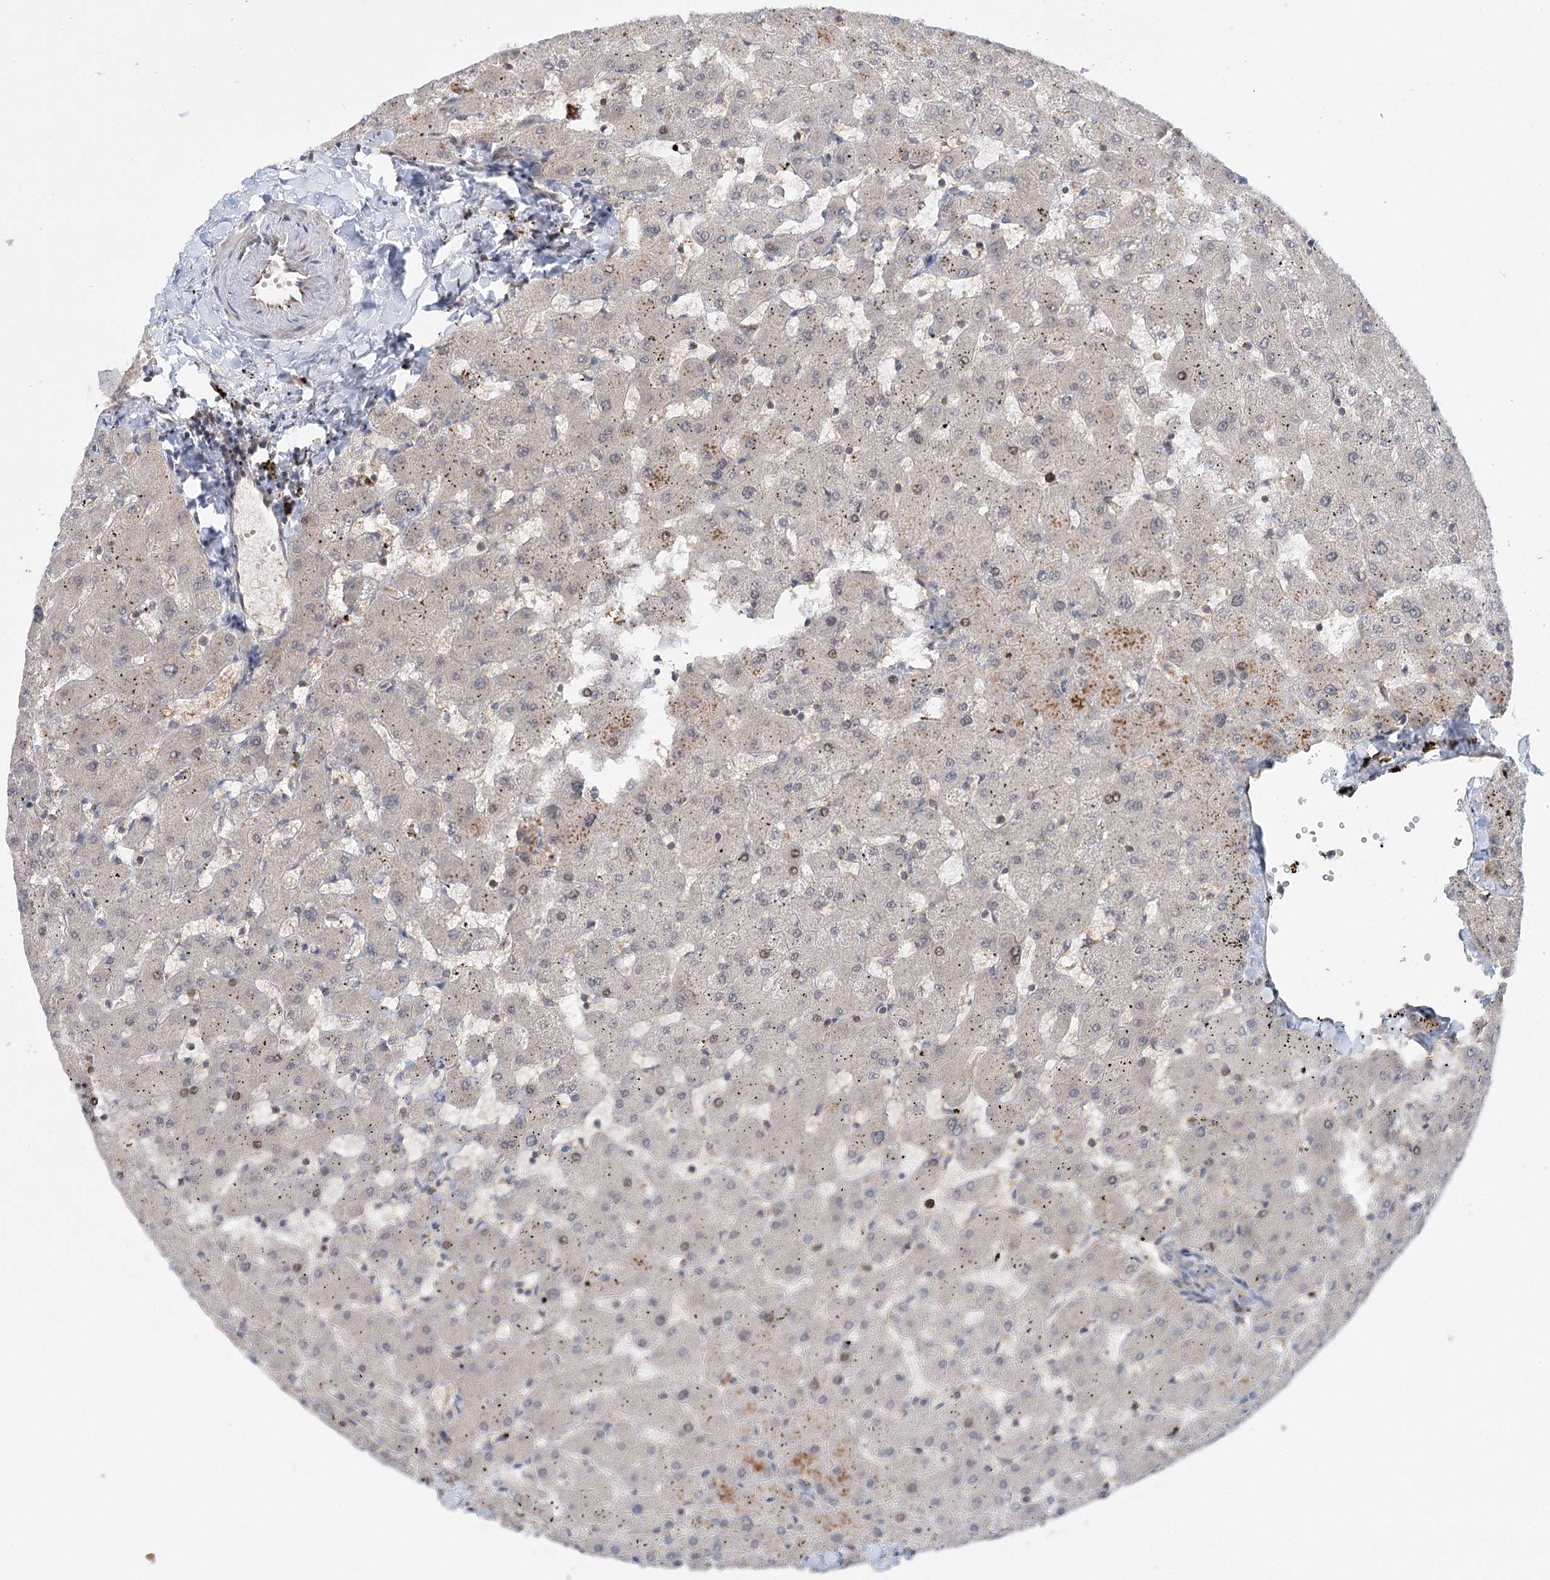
{"staining": {"intensity": "moderate", "quantity": "<25%", "location": "cytoplasmic/membranous"}, "tissue": "liver", "cell_type": "Cholangiocytes", "image_type": "normal", "snomed": [{"axis": "morphology", "description": "Normal tissue, NOS"}, {"axis": "topography", "description": "Liver"}], "caption": "Moderate cytoplasmic/membranous expression for a protein is appreciated in approximately <25% of cholangiocytes of normal liver using IHC.", "gene": "WDR44", "patient": {"sex": "female", "age": 63}}